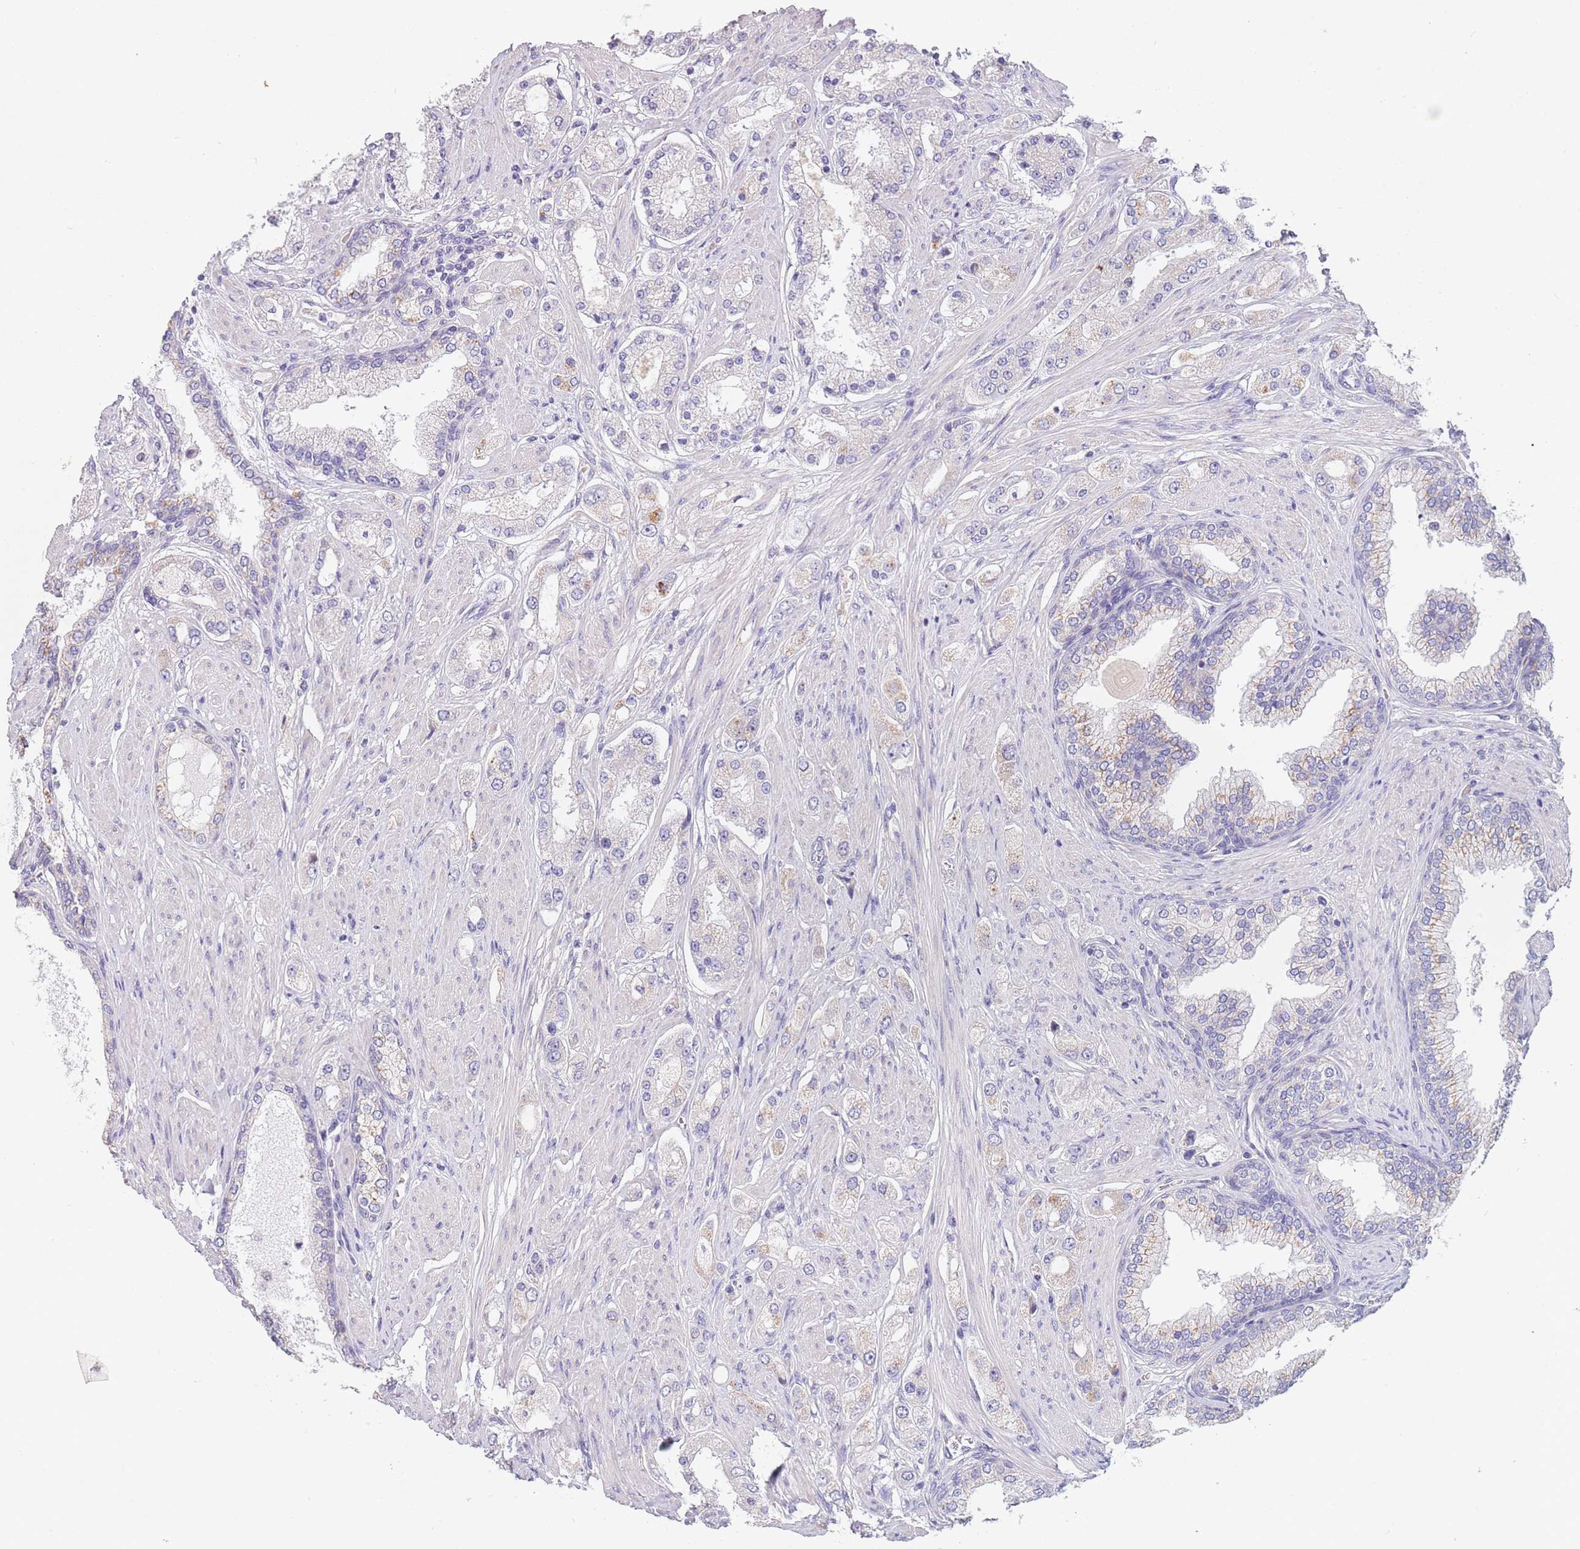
{"staining": {"intensity": "negative", "quantity": "none", "location": "none"}, "tissue": "prostate cancer", "cell_type": "Tumor cells", "image_type": "cancer", "snomed": [{"axis": "morphology", "description": "Adenocarcinoma, High grade"}, {"axis": "topography", "description": "Prostate"}], "caption": "A photomicrograph of human adenocarcinoma (high-grade) (prostate) is negative for staining in tumor cells. Nuclei are stained in blue.", "gene": "MAN1C1", "patient": {"sex": "male", "age": 68}}